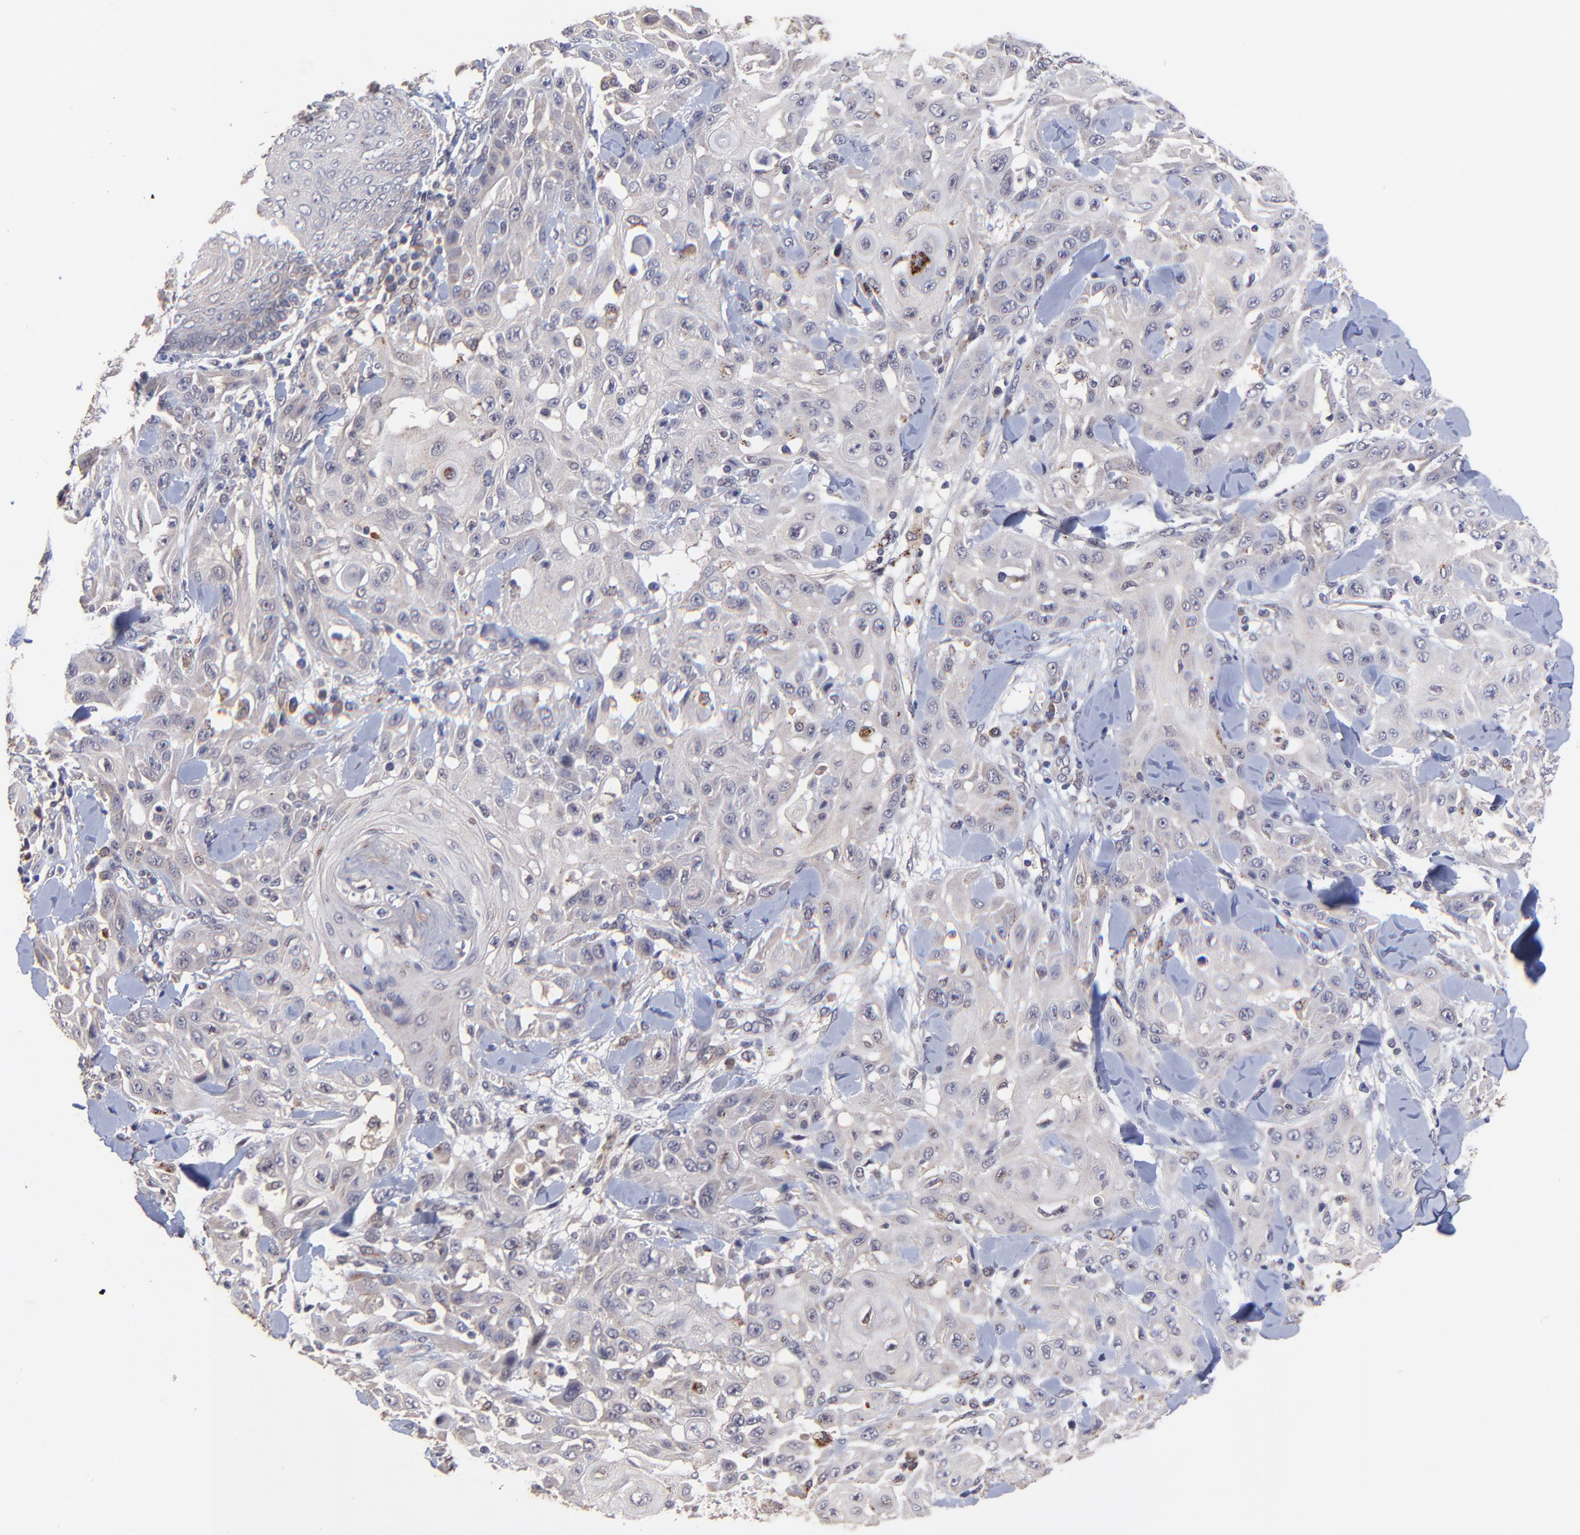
{"staining": {"intensity": "moderate", "quantity": "<25%", "location": "nuclear"}, "tissue": "skin cancer", "cell_type": "Tumor cells", "image_type": "cancer", "snomed": [{"axis": "morphology", "description": "Squamous cell carcinoma, NOS"}, {"axis": "topography", "description": "Skin"}], "caption": "A photomicrograph of human skin cancer (squamous cell carcinoma) stained for a protein reveals moderate nuclear brown staining in tumor cells.", "gene": "ZNF747", "patient": {"sex": "male", "age": 24}}